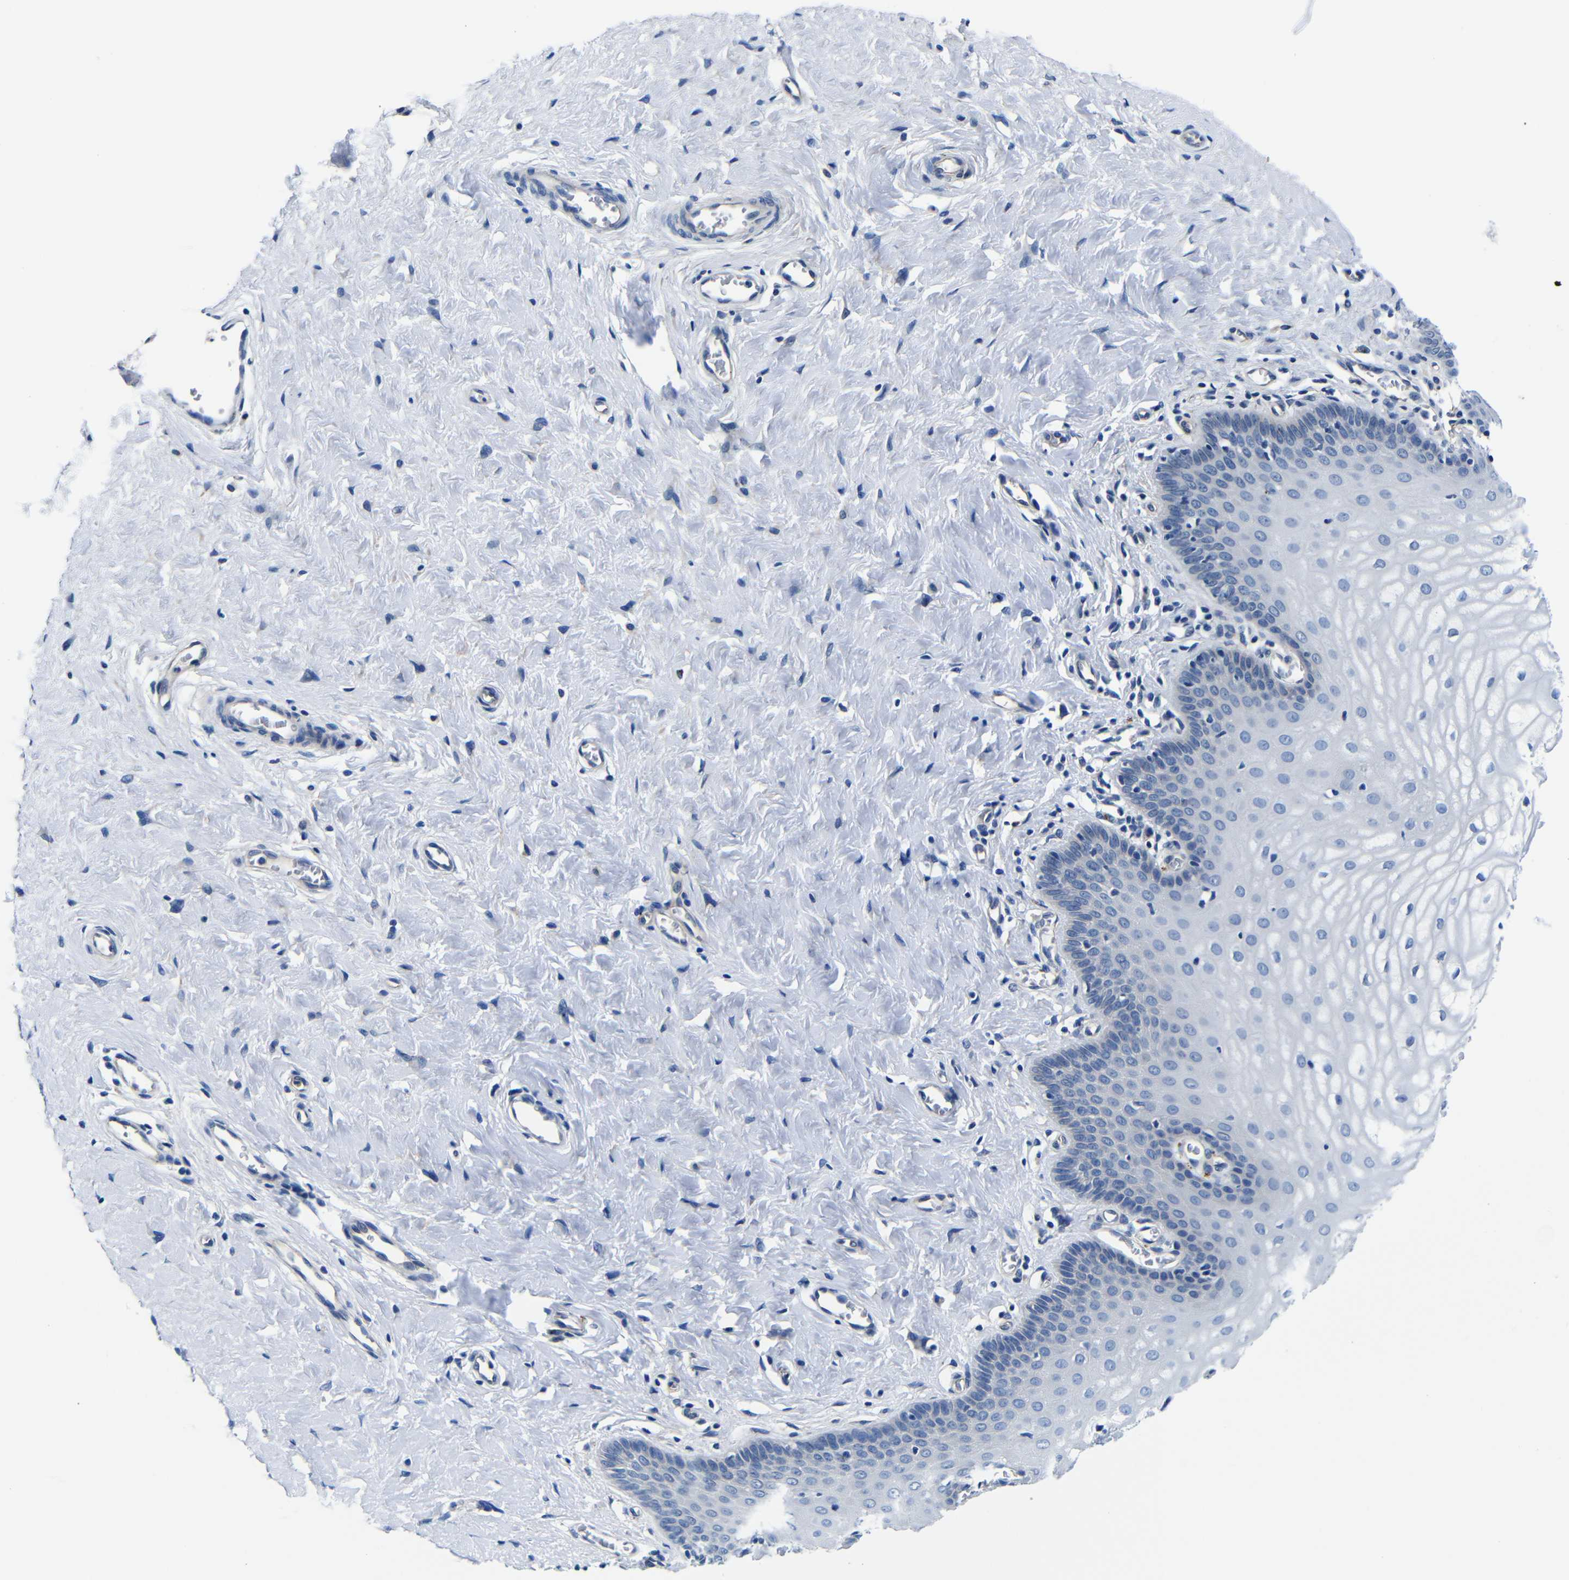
{"staining": {"intensity": "negative", "quantity": "none", "location": "none"}, "tissue": "cervix", "cell_type": "Glandular cells", "image_type": "normal", "snomed": [{"axis": "morphology", "description": "Normal tissue, NOS"}, {"axis": "topography", "description": "Cervix"}], "caption": "An immunohistochemistry histopathology image of unremarkable cervix is shown. There is no staining in glandular cells of cervix.", "gene": "GIMAP2", "patient": {"sex": "female", "age": 55}}